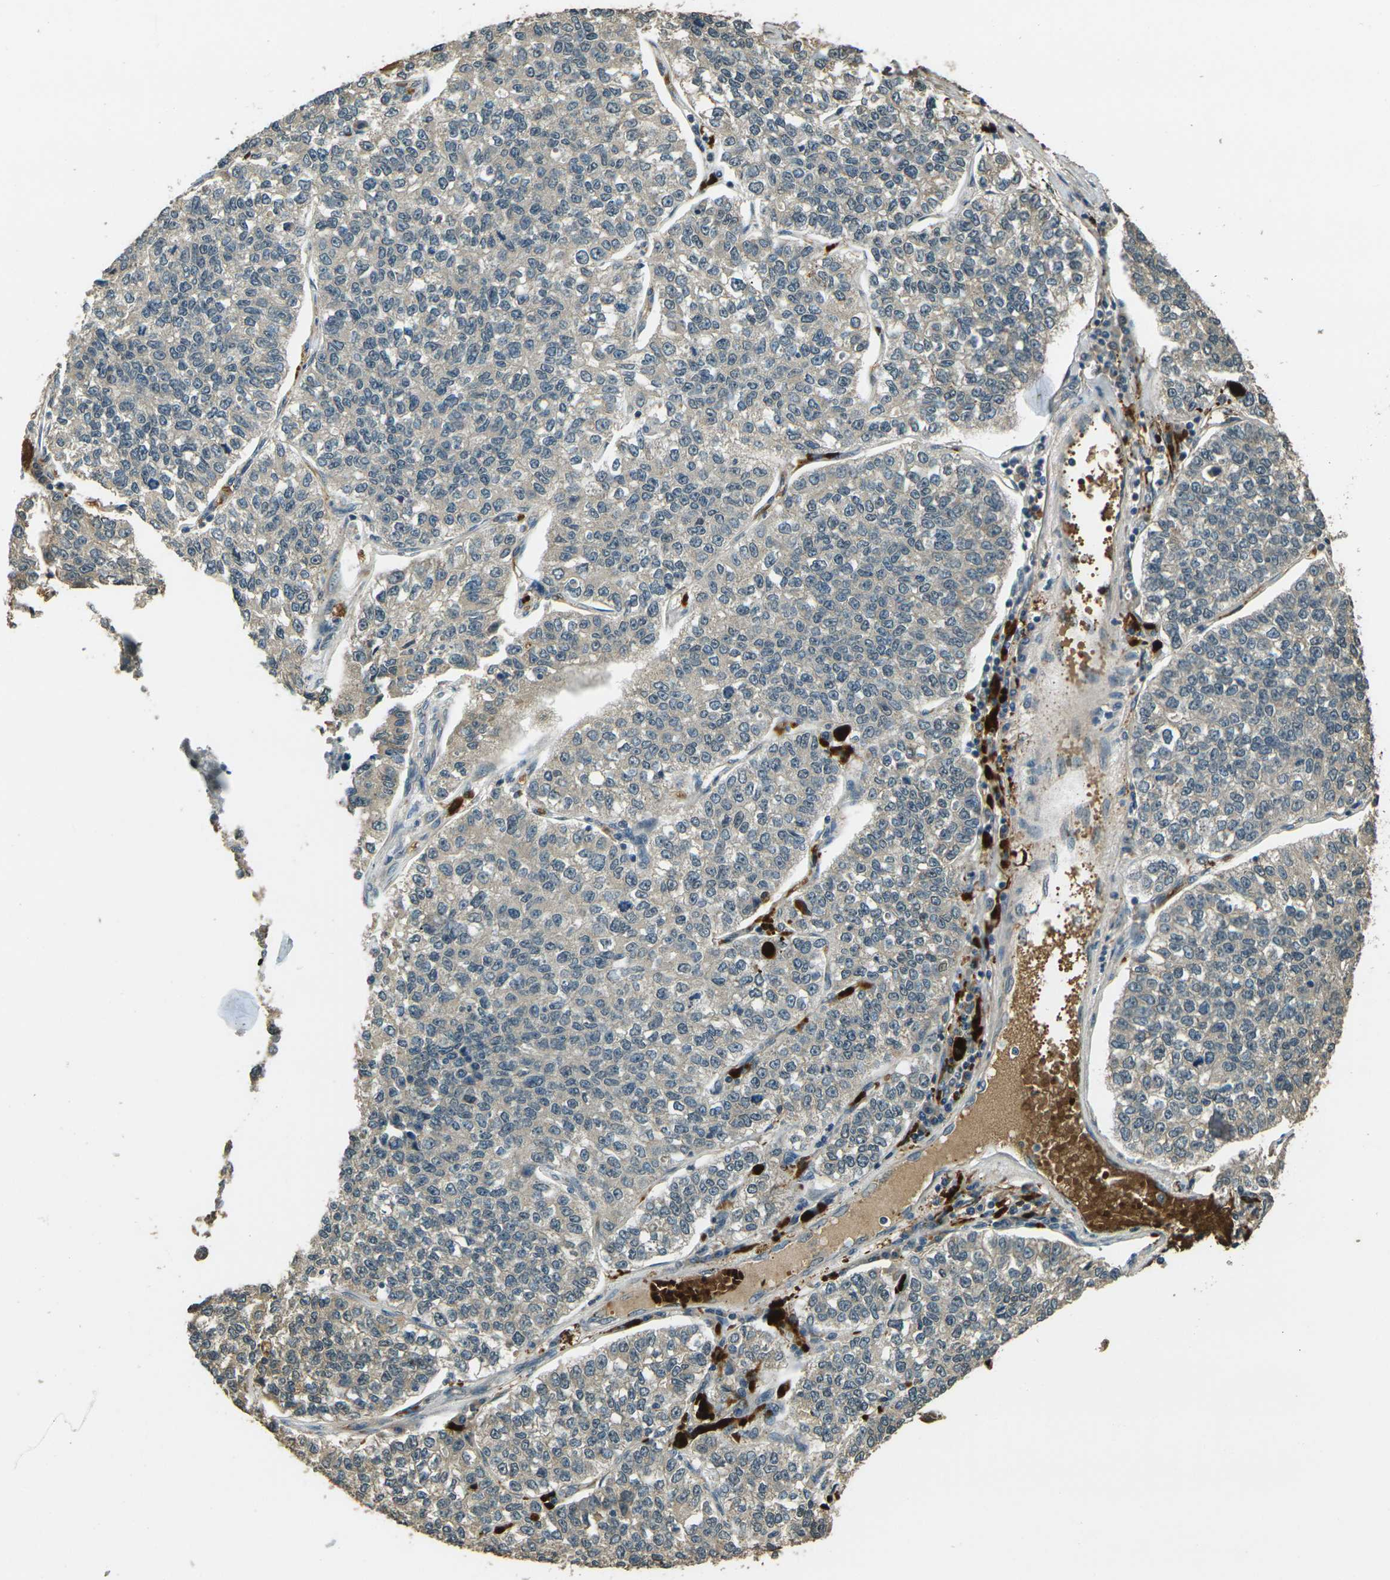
{"staining": {"intensity": "weak", "quantity": ">75%", "location": "cytoplasmic/membranous"}, "tissue": "lung cancer", "cell_type": "Tumor cells", "image_type": "cancer", "snomed": [{"axis": "morphology", "description": "Adenocarcinoma, NOS"}, {"axis": "topography", "description": "Lung"}], "caption": "IHC (DAB (3,3'-diaminobenzidine)) staining of human lung cancer (adenocarcinoma) exhibits weak cytoplasmic/membranous protein expression in about >75% of tumor cells.", "gene": "TOR1A", "patient": {"sex": "male", "age": 49}}